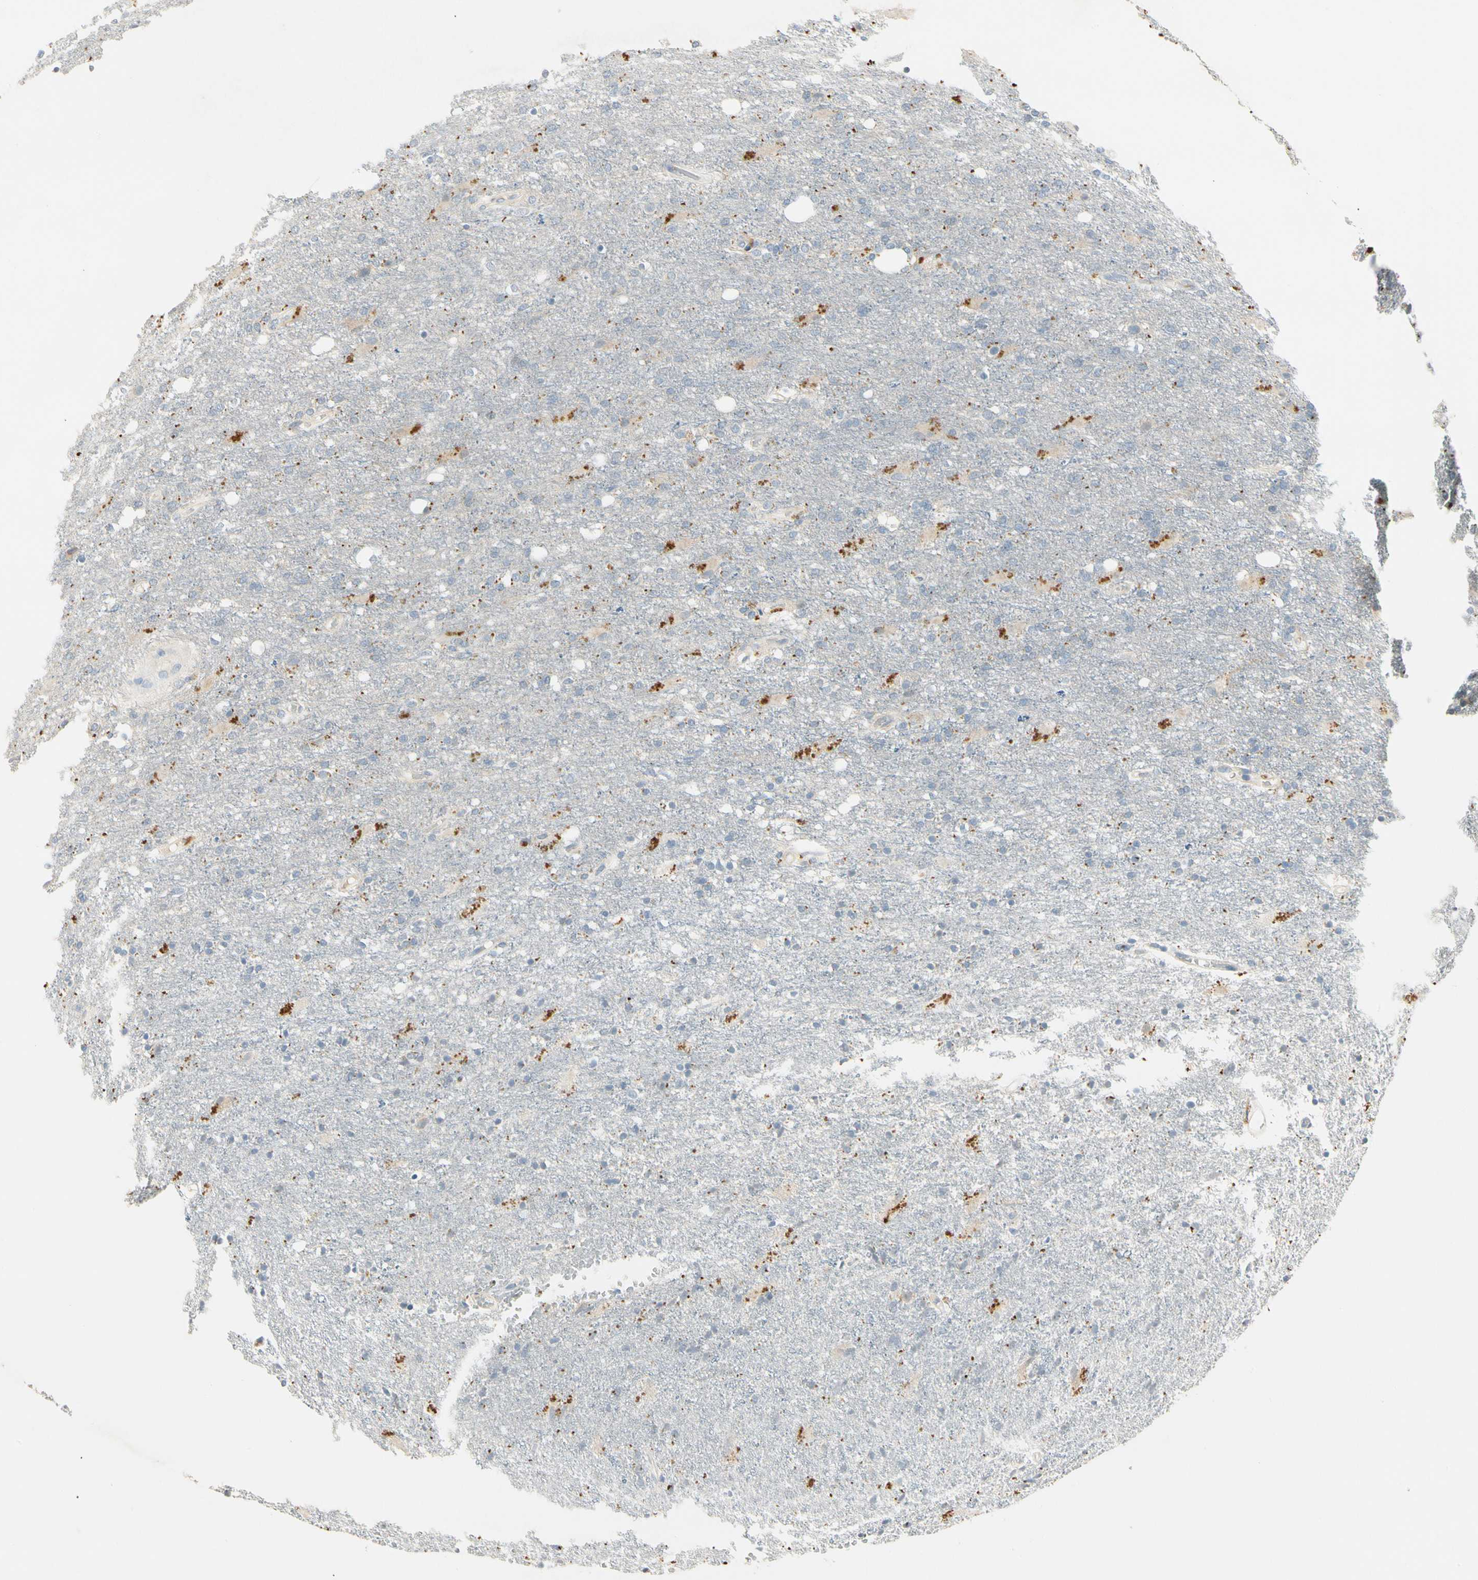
{"staining": {"intensity": "negative", "quantity": "none", "location": "none"}, "tissue": "glioma", "cell_type": "Tumor cells", "image_type": "cancer", "snomed": [{"axis": "morphology", "description": "Normal tissue, NOS"}, {"axis": "morphology", "description": "Glioma, malignant, High grade"}, {"axis": "topography", "description": "Cerebral cortex"}], "caption": "A high-resolution photomicrograph shows immunohistochemistry staining of glioma, which displays no significant staining in tumor cells.", "gene": "PITX1", "patient": {"sex": "male", "age": 77}}